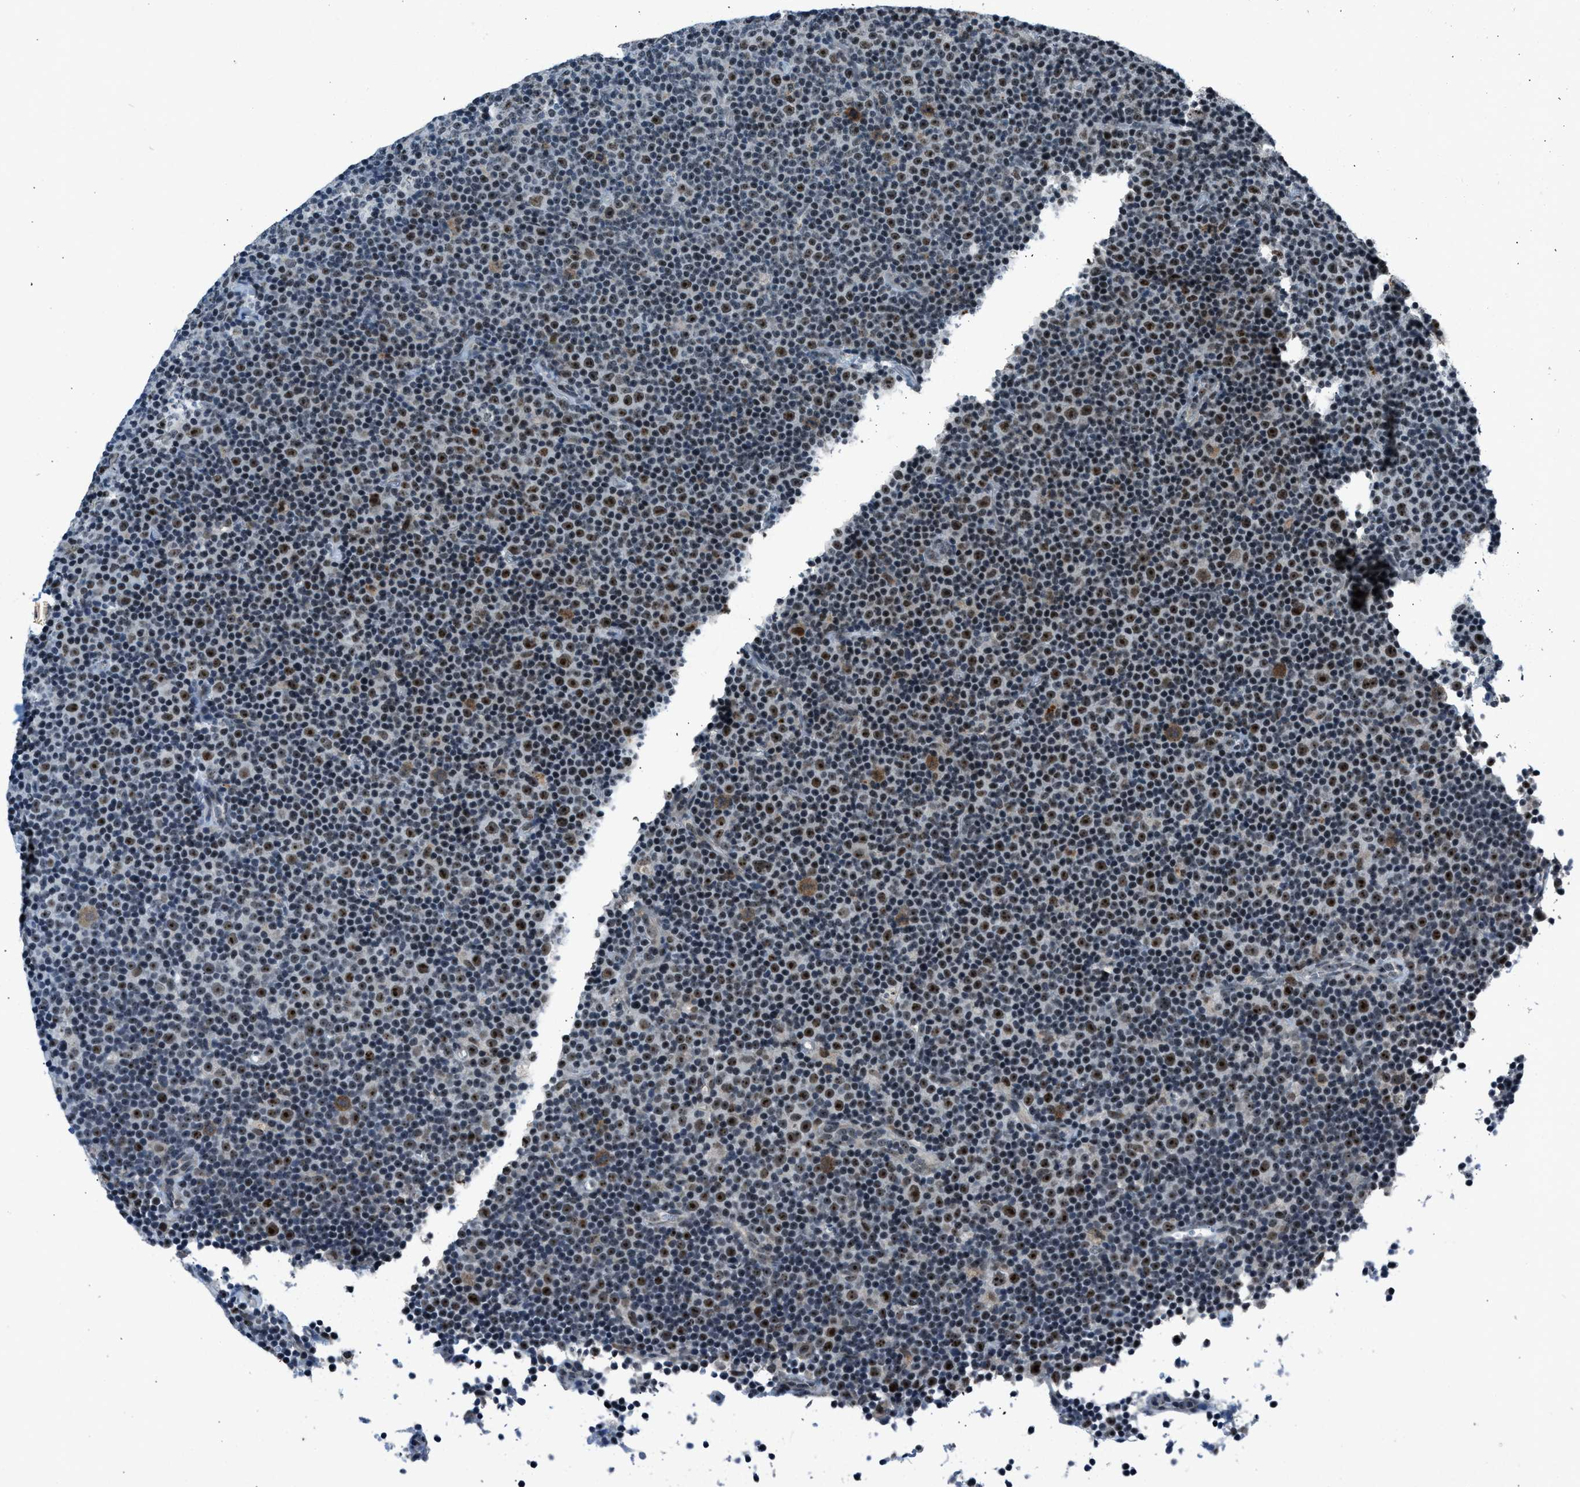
{"staining": {"intensity": "moderate", "quantity": "25%-75%", "location": "nuclear"}, "tissue": "lymphoma", "cell_type": "Tumor cells", "image_type": "cancer", "snomed": [{"axis": "morphology", "description": "Malignant lymphoma, non-Hodgkin's type, Low grade"}, {"axis": "topography", "description": "Lymph node"}], "caption": "Malignant lymphoma, non-Hodgkin's type (low-grade) tissue shows moderate nuclear expression in approximately 25%-75% of tumor cells", "gene": "ADCY1", "patient": {"sex": "female", "age": 67}}